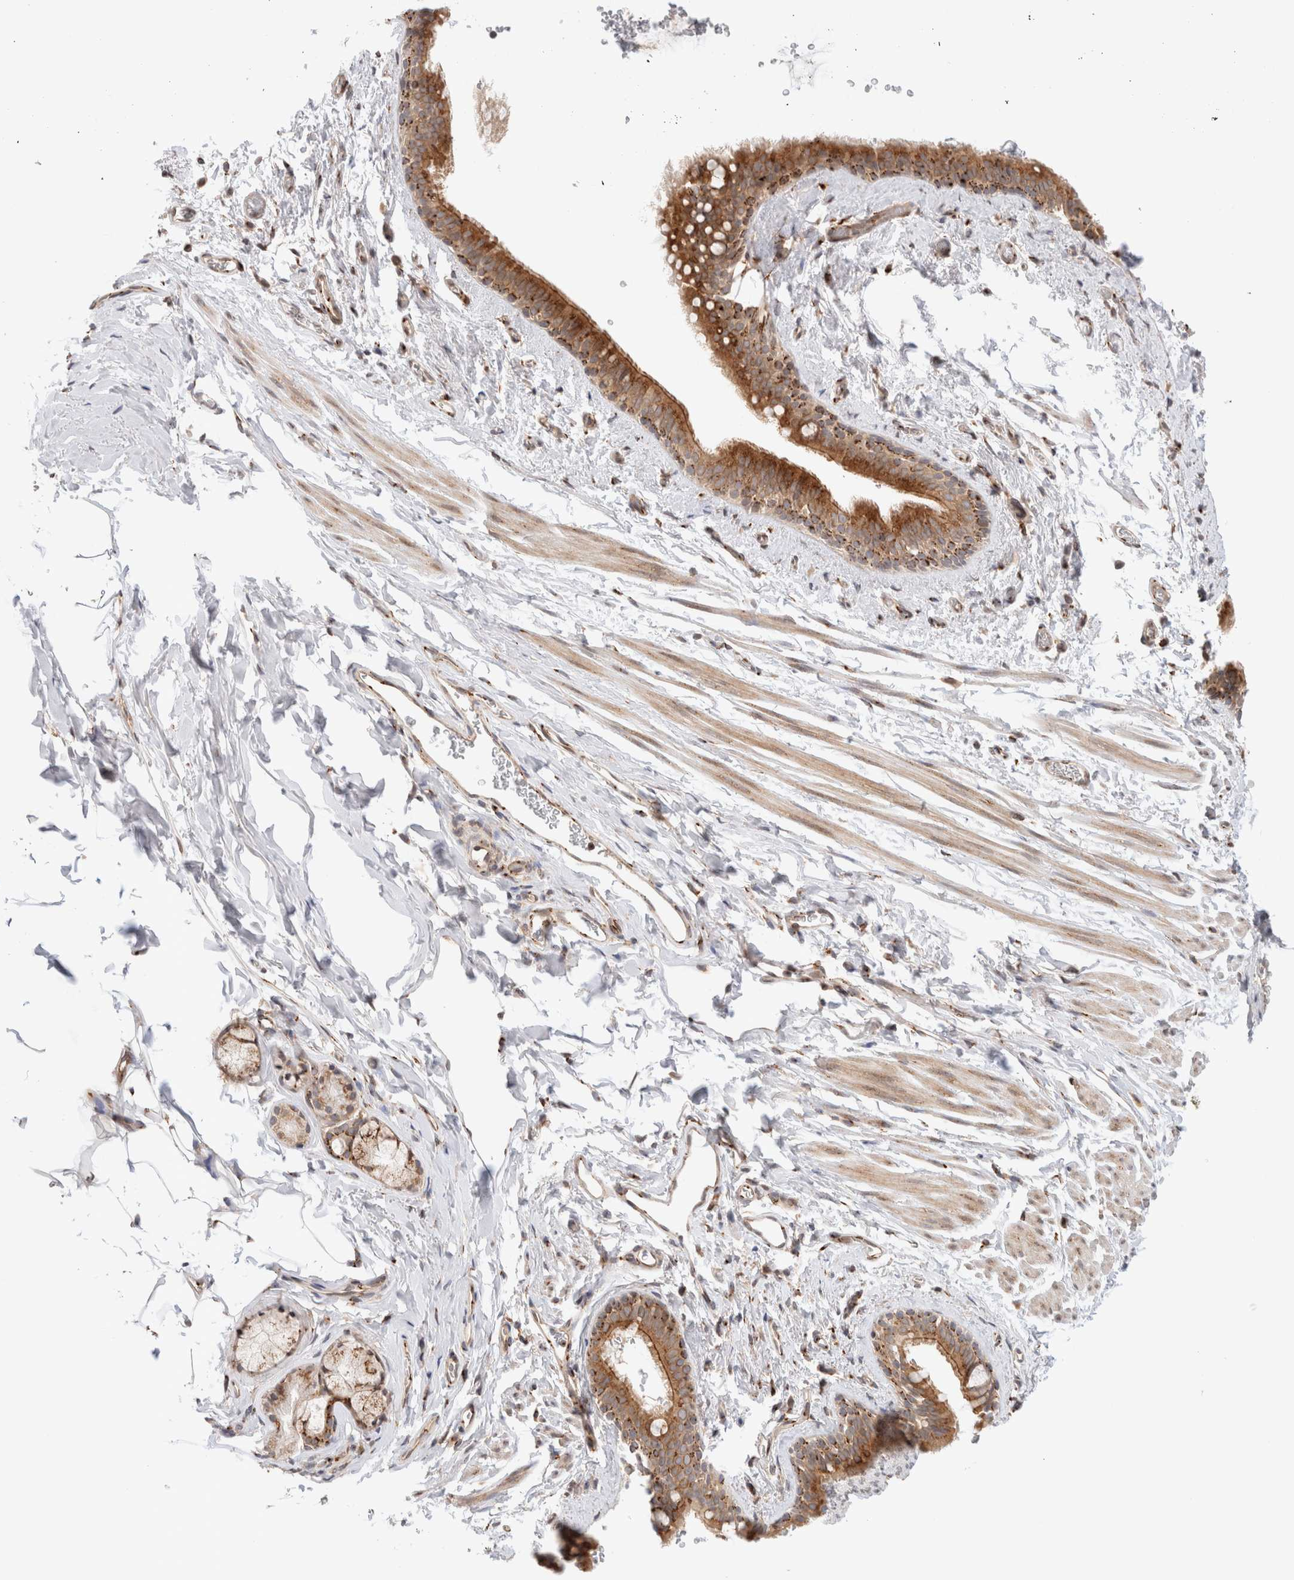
{"staining": {"intensity": "strong", "quantity": ">75%", "location": "cytoplasmic/membranous"}, "tissue": "bronchus", "cell_type": "Respiratory epithelial cells", "image_type": "normal", "snomed": [{"axis": "morphology", "description": "Normal tissue, NOS"}, {"axis": "topography", "description": "Cartilage tissue"}, {"axis": "topography", "description": "Bronchus"}, {"axis": "topography", "description": "Lung"}], "caption": "Immunohistochemical staining of benign human bronchus displays high levels of strong cytoplasmic/membranous expression in approximately >75% of respiratory epithelial cells. (Brightfield microscopy of DAB IHC at high magnification).", "gene": "GCN1", "patient": {"sex": "male", "age": 64}}